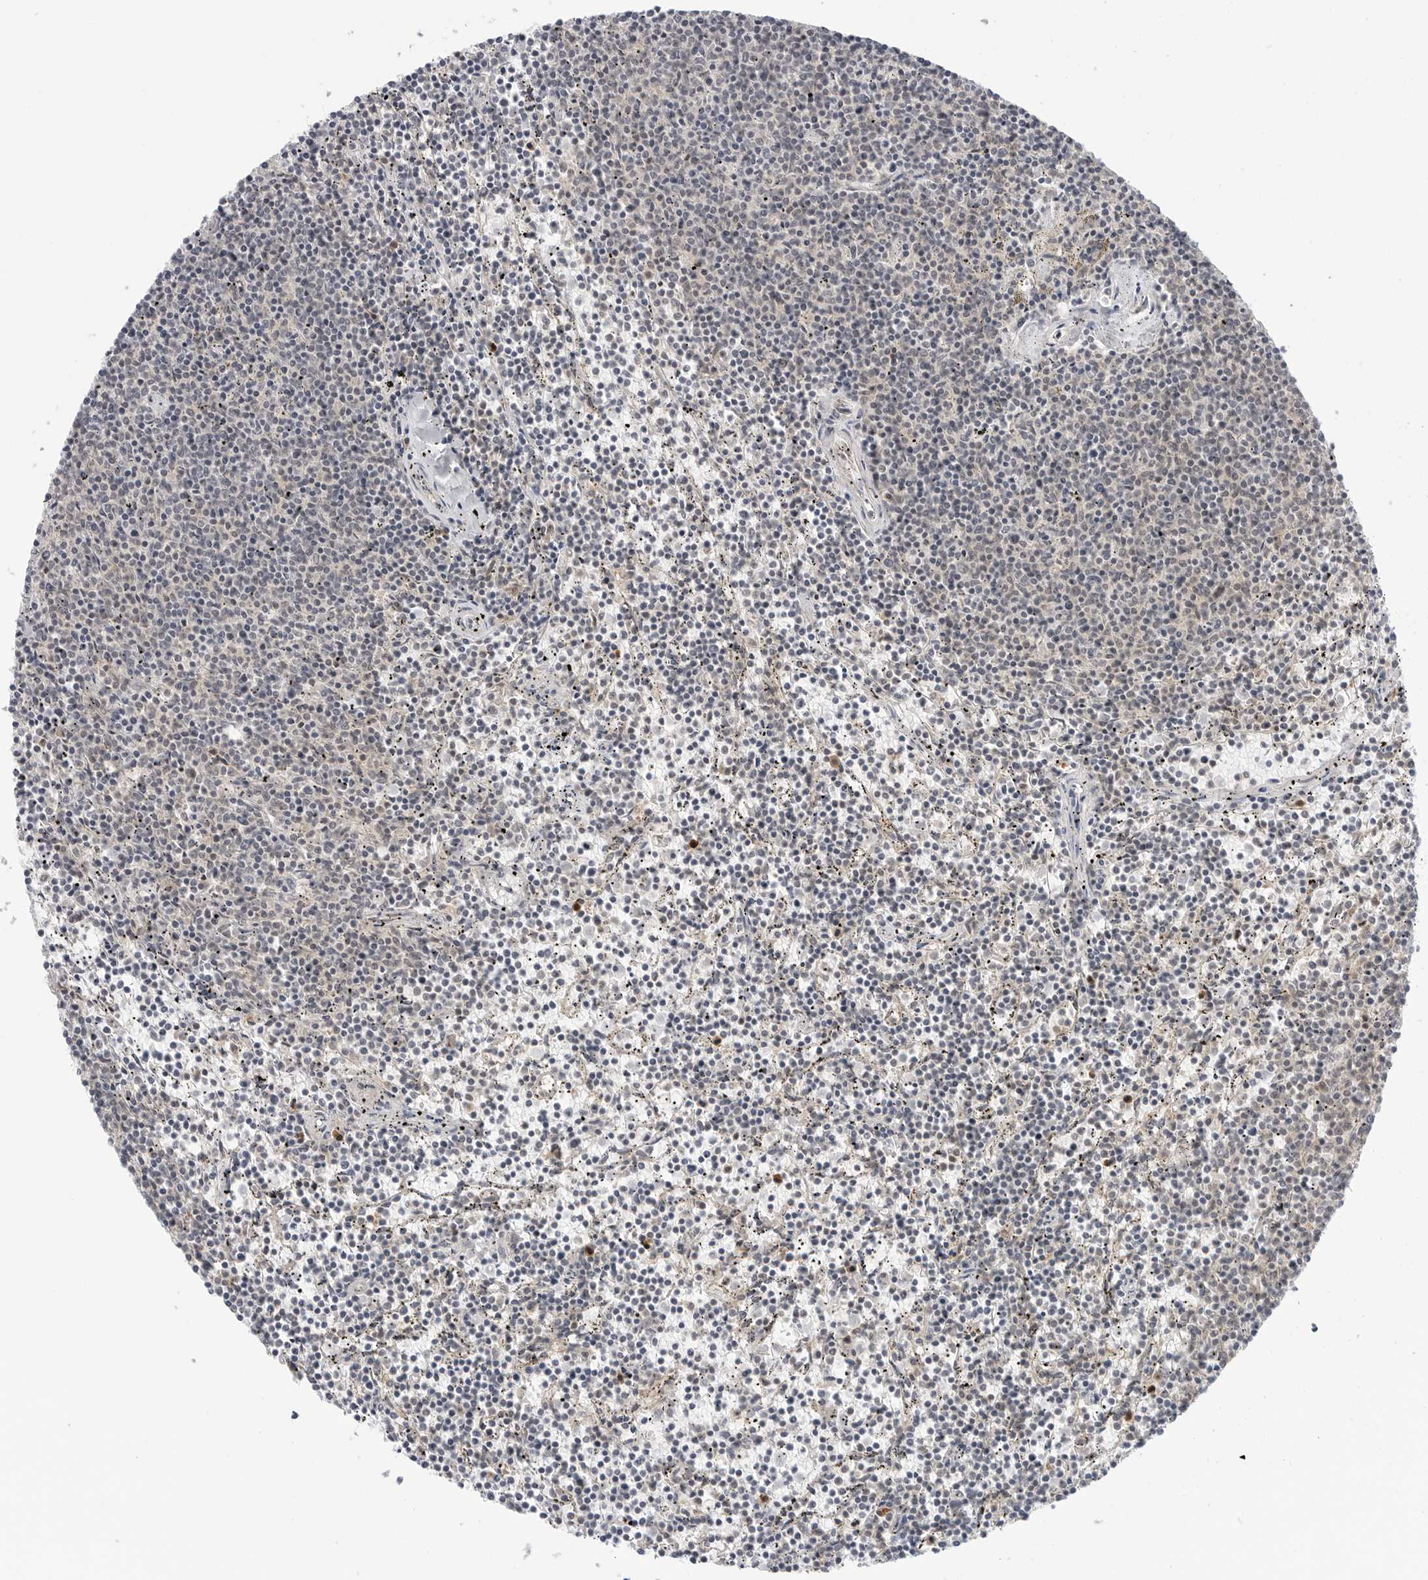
{"staining": {"intensity": "negative", "quantity": "none", "location": "none"}, "tissue": "lymphoma", "cell_type": "Tumor cells", "image_type": "cancer", "snomed": [{"axis": "morphology", "description": "Malignant lymphoma, non-Hodgkin's type, Low grade"}, {"axis": "topography", "description": "Spleen"}], "caption": "Immunohistochemistry (IHC) micrograph of neoplastic tissue: human low-grade malignant lymphoma, non-Hodgkin's type stained with DAB reveals no significant protein staining in tumor cells.", "gene": "STXBP3", "patient": {"sex": "female", "age": 50}}